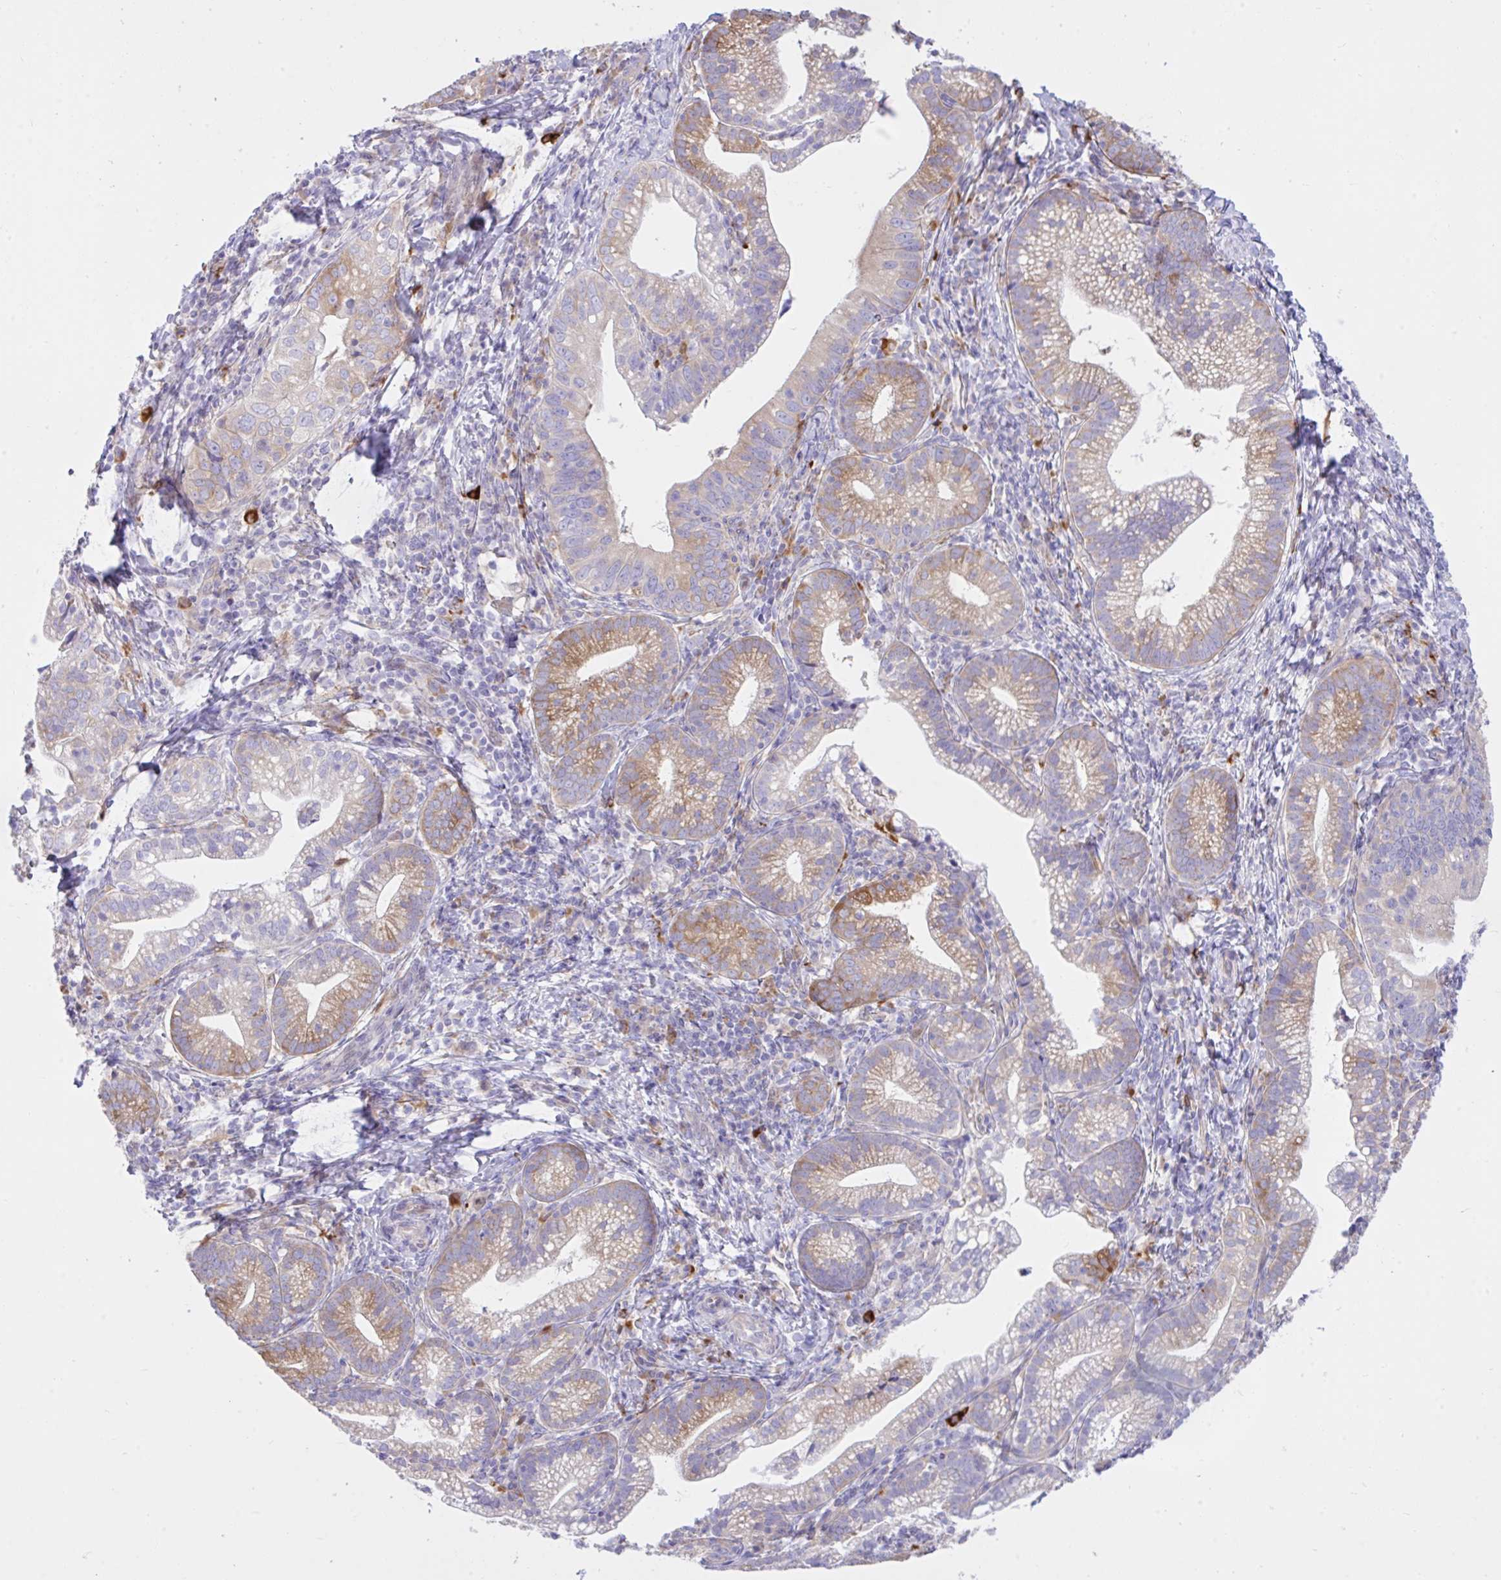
{"staining": {"intensity": "moderate", "quantity": "25%-75%", "location": "cytoplasmic/membranous"}, "tissue": "cervical cancer", "cell_type": "Tumor cells", "image_type": "cancer", "snomed": [{"axis": "morphology", "description": "Normal tissue, NOS"}, {"axis": "morphology", "description": "Adenocarcinoma, NOS"}, {"axis": "topography", "description": "Cervix"}], "caption": "High-power microscopy captured an immunohistochemistry histopathology image of cervical adenocarcinoma, revealing moderate cytoplasmic/membranous positivity in about 25%-75% of tumor cells.", "gene": "EEF1A2", "patient": {"sex": "female", "age": 44}}